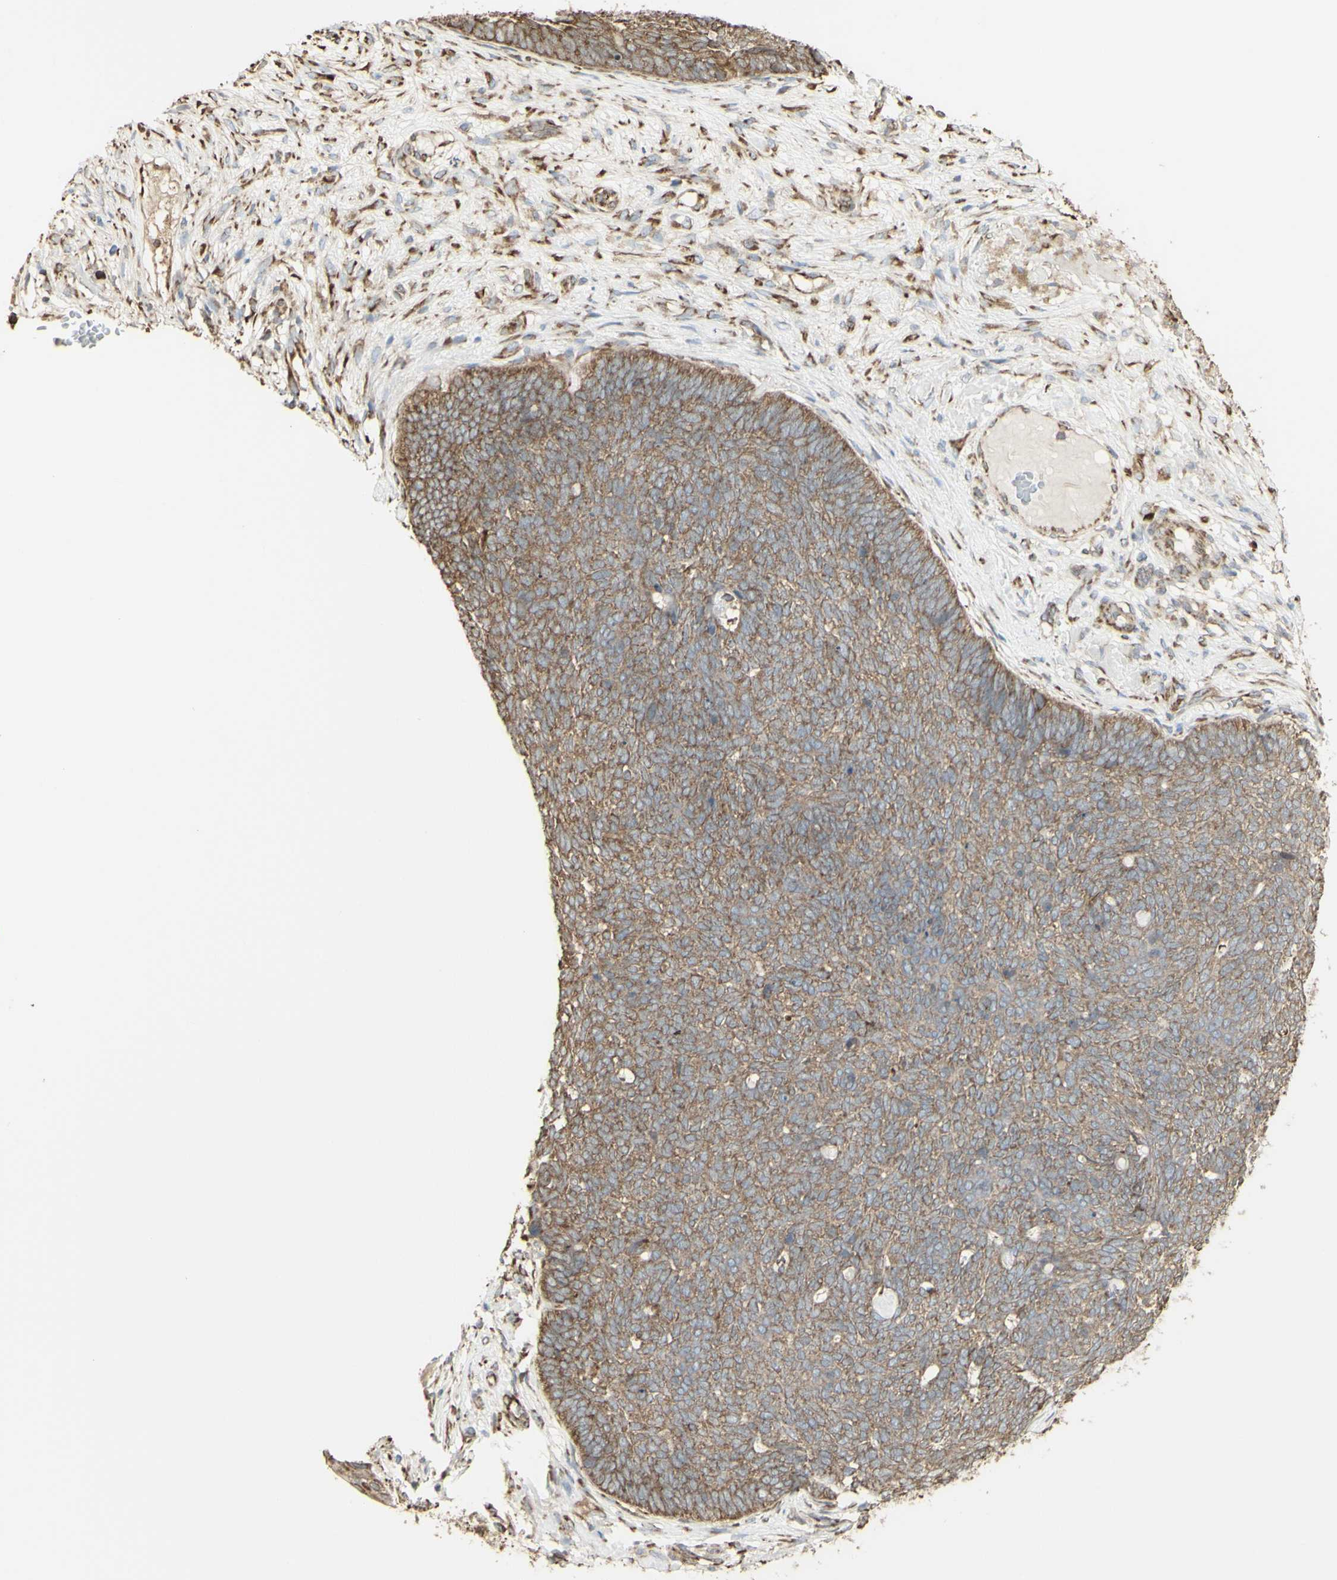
{"staining": {"intensity": "moderate", "quantity": ">75%", "location": "cytoplasmic/membranous"}, "tissue": "skin cancer", "cell_type": "Tumor cells", "image_type": "cancer", "snomed": [{"axis": "morphology", "description": "Basal cell carcinoma"}, {"axis": "topography", "description": "Skin"}], "caption": "Human skin cancer stained for a protein (brown) demonstrates moderate cytoplasmic/membranous positive positivity in approximately >75% of tumor cells.", "gene": "EEF1B2", "patient": {"sex": "female", "age": 84}}